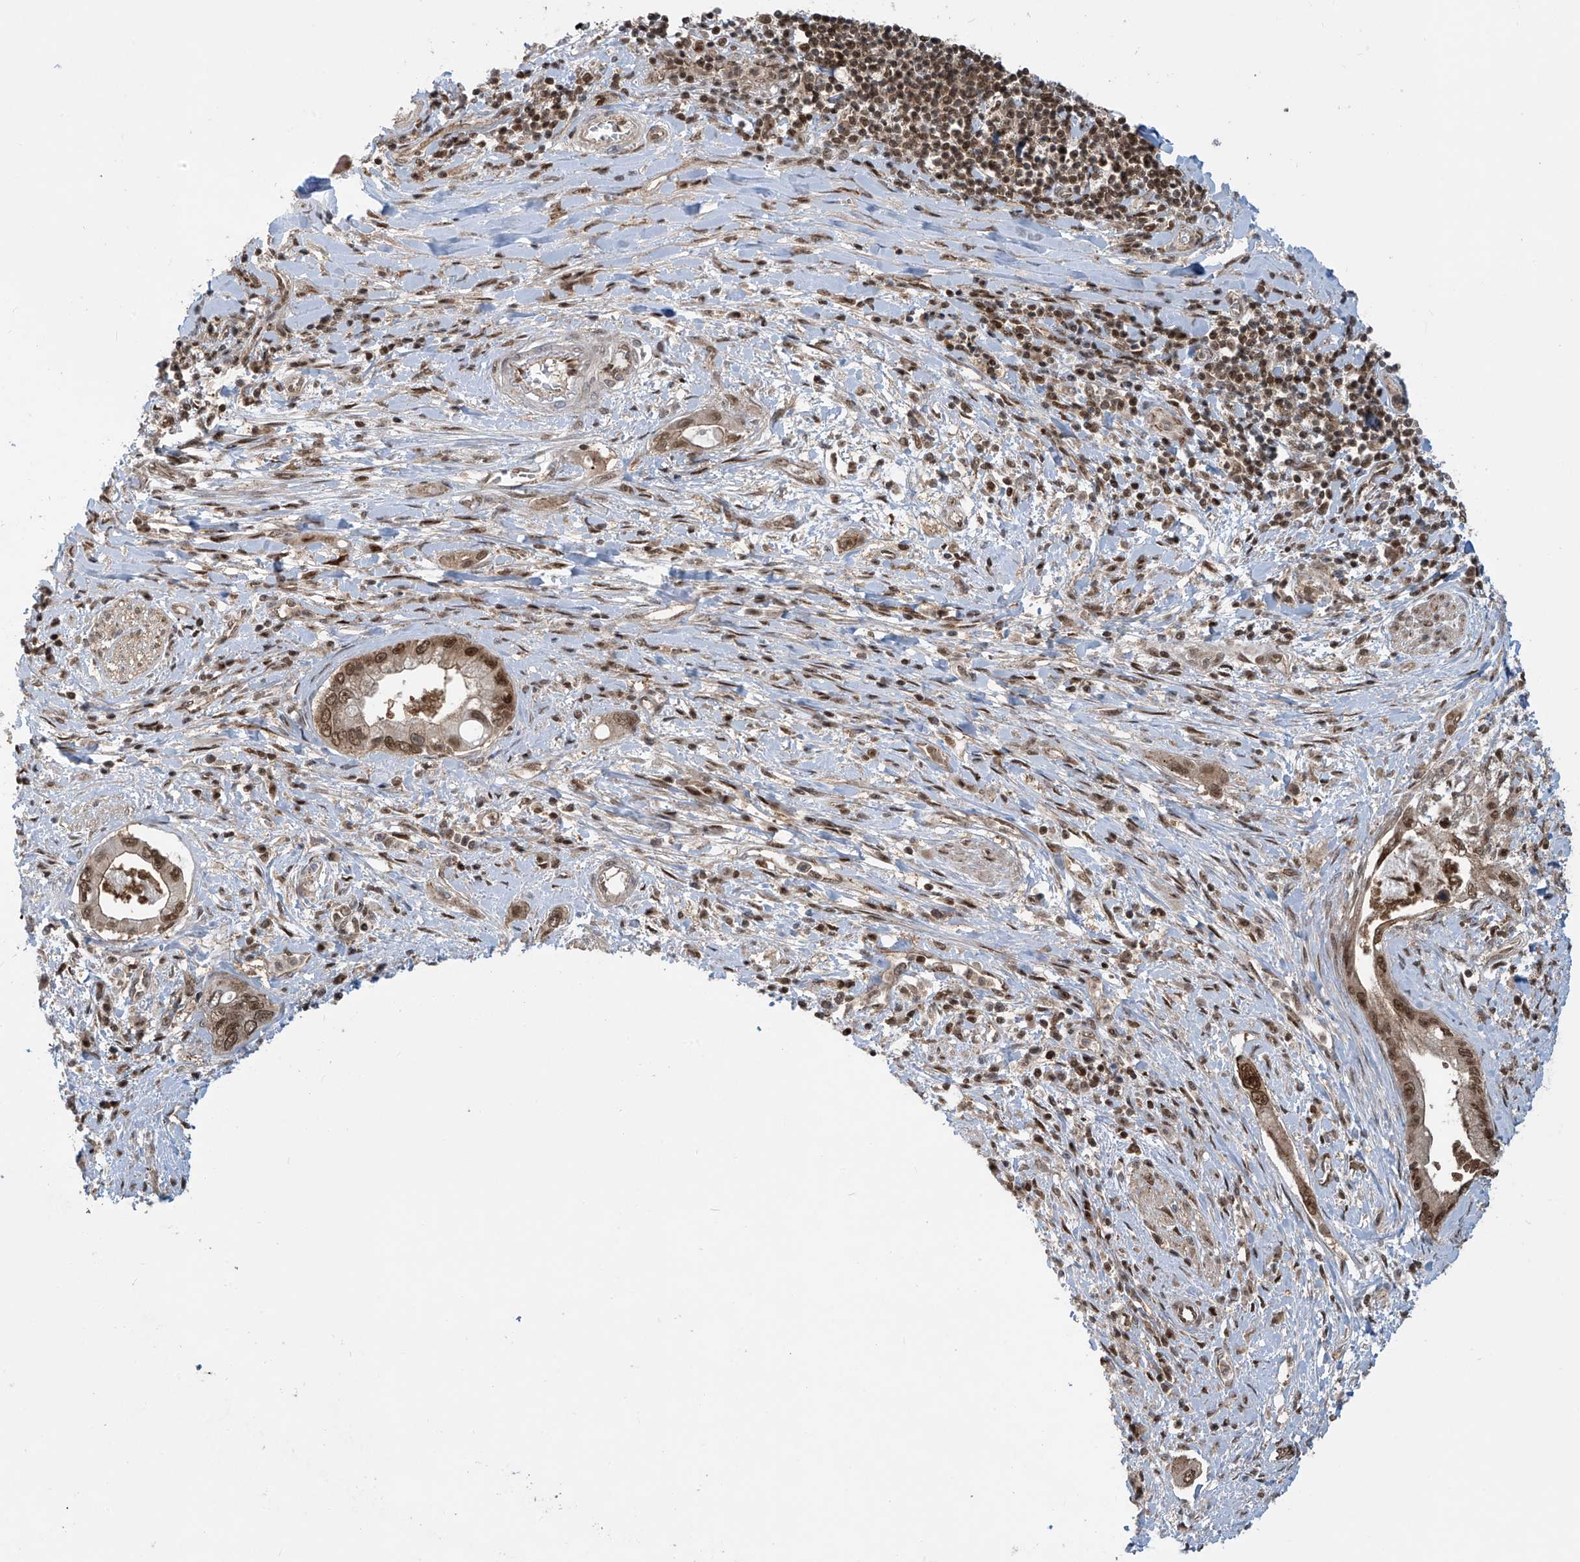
{"staining": {"intensity": "moderate", "quantity": ">75%", "location": "cytoplasmic/membranous,nuclear"}, "tissue": "pancreatic cancer", "cell_type": "Tumor cells", "image_type": "cancer", "snomed": [{"axis": "morphology", "description": "Inflammation, NOS"}, {"axis": "morphology", "description": "Adenocarcinoma, NOS"}, {"axis": "topography", "description": "Pancreas"}], "caption": "Immunohistochemical staining of pancreatic adenocarcinoma displays medium levels of moderate cytoplasmic/membranous and nuclear positivity in about >75% of tumor cells. (DAB (3,3'-diaminobenzidine) = brown stain, brightfield microscopy at high magnification).", "gene": "LAGE3", "patient": {"sex": "female", "age": 56}}